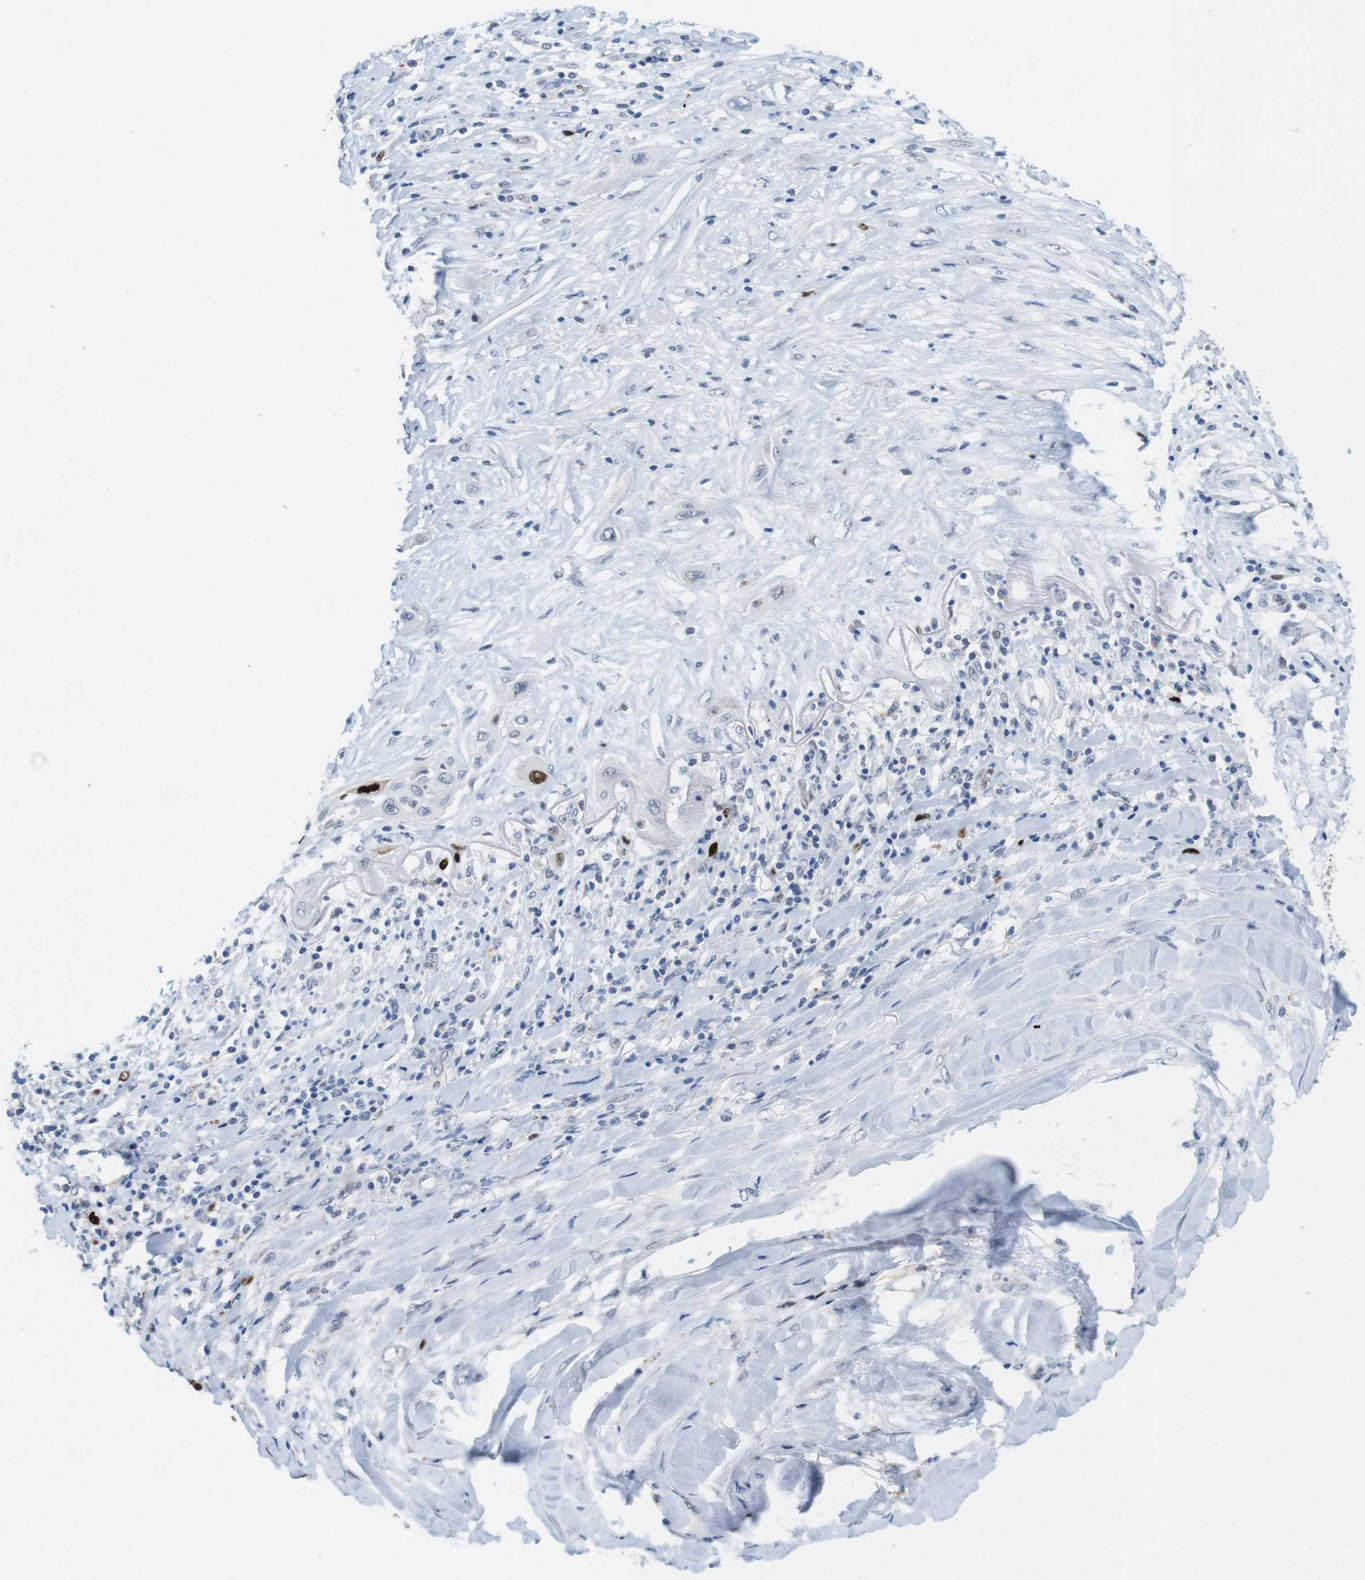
{"staining": {"intensity": "strong", "quantity": "<25%", "location": "nuclear"}, "tissue": "lung cancer", "cell_type": "Tumor cells", "image_type": "cancer", "snomed": [{"axis": "morphology", "description": "Squamous cell carcinoma, NOS"}, {"axis": "topography", "description": "Lung"}], "caption": "Human lung squamous cell carcinoma stained with a brown dye exhibits strong nuclear positive positivity in approximately <25% of tumor cells.", "gene": "KPNA2", "patient": {"sex": "female", "age": 47}}